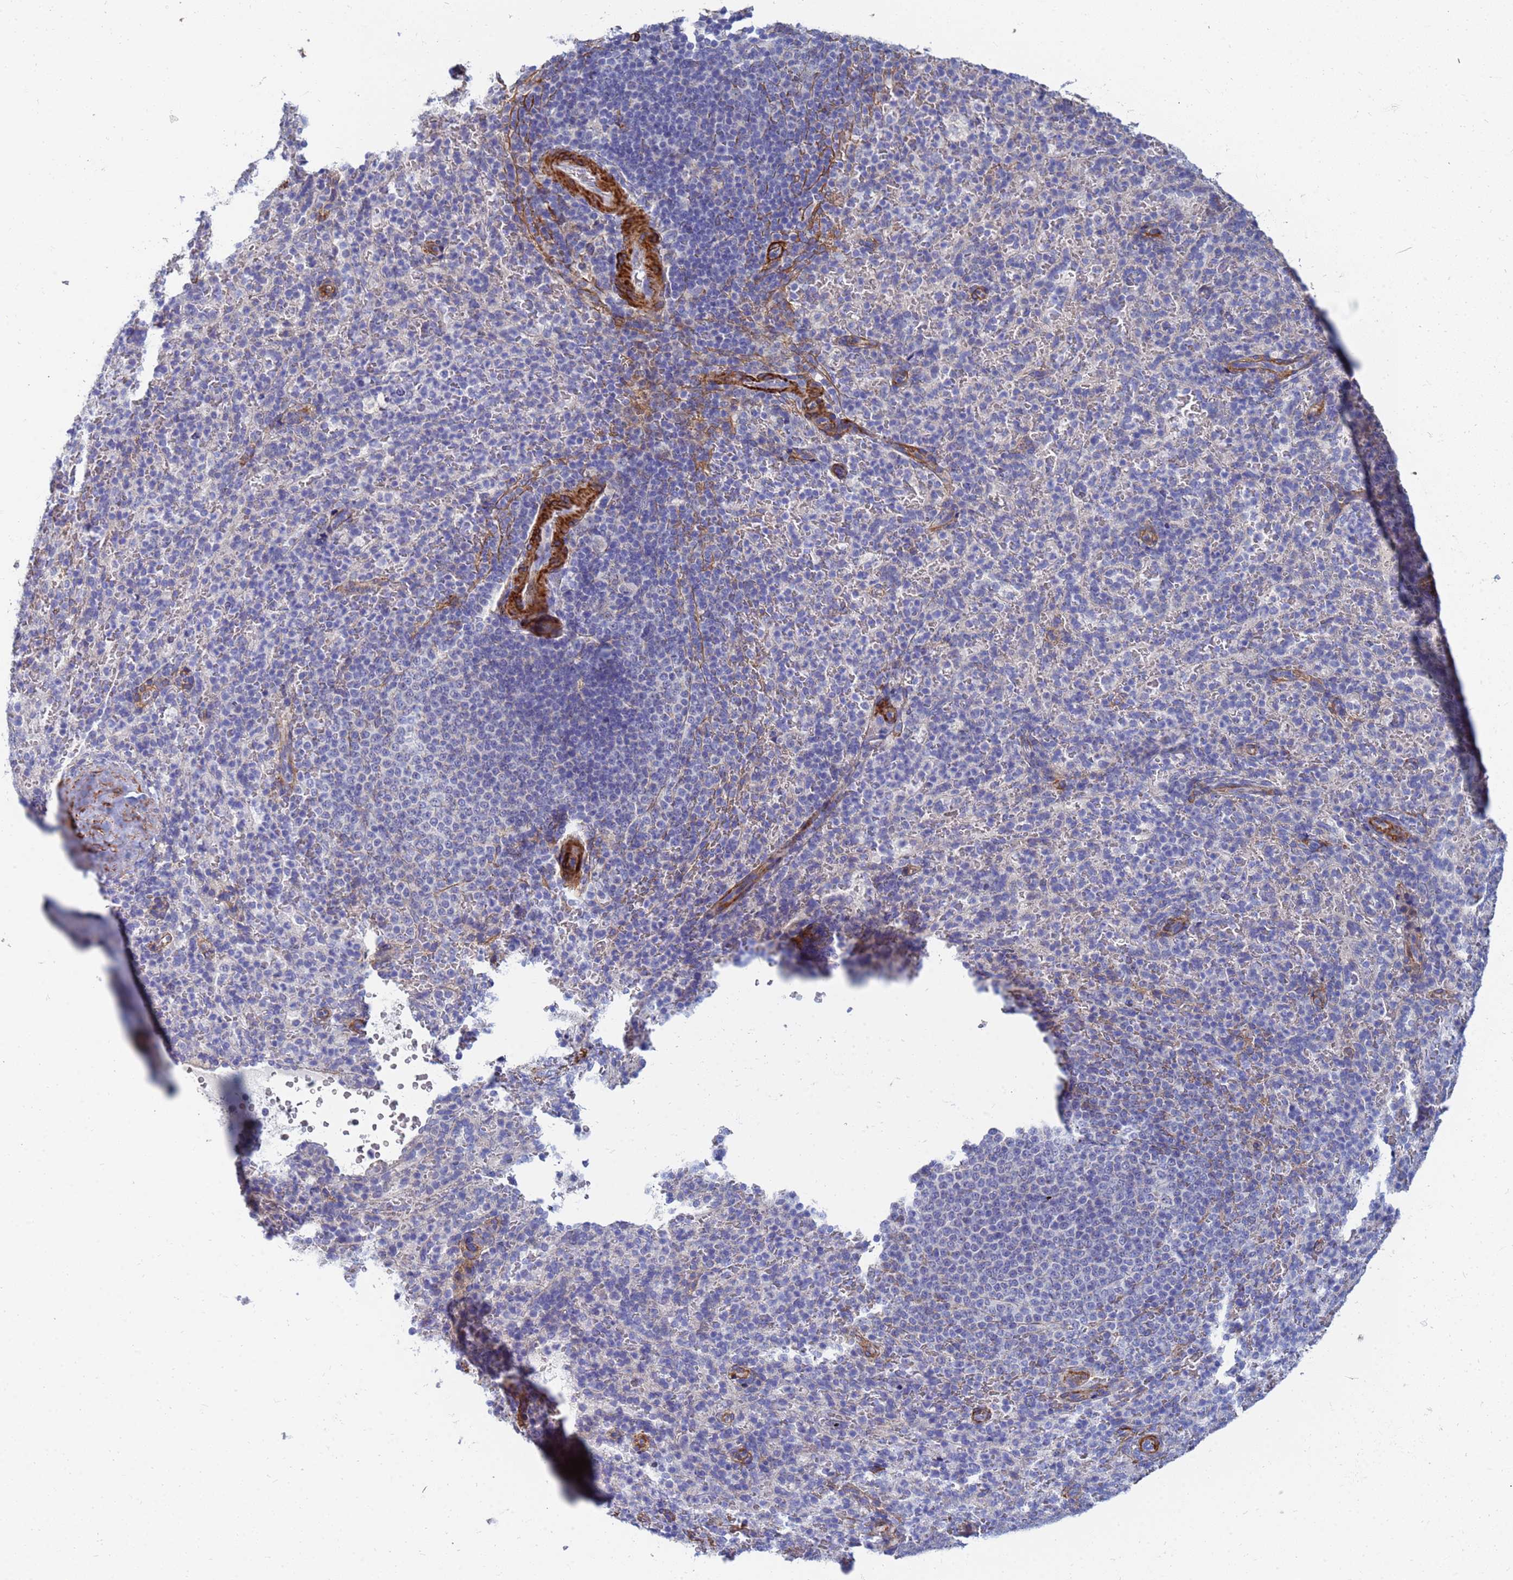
{"staining": {"intensity": "negative", "quantity": "none", "location": "none"}, "tissue": "spleen", "cell_type": "Cells in red pulp", "image_type": "normal", "snomed": [{"axis": "morphology", "description": "Normal tissue, NOS"}, {"axis": "topography", "description": "Spleen"}], "caption": "This photomicrograph is of normal spleen stained with immunohistochemistry (IHC) to label a protein in brown with the nuclei are counter-stained blue. There is no staining in cells in red pulp. Nuclei are stained in blue.", "gene": "SDR39U1", "patient": {"sex": "female", "age": 21}}